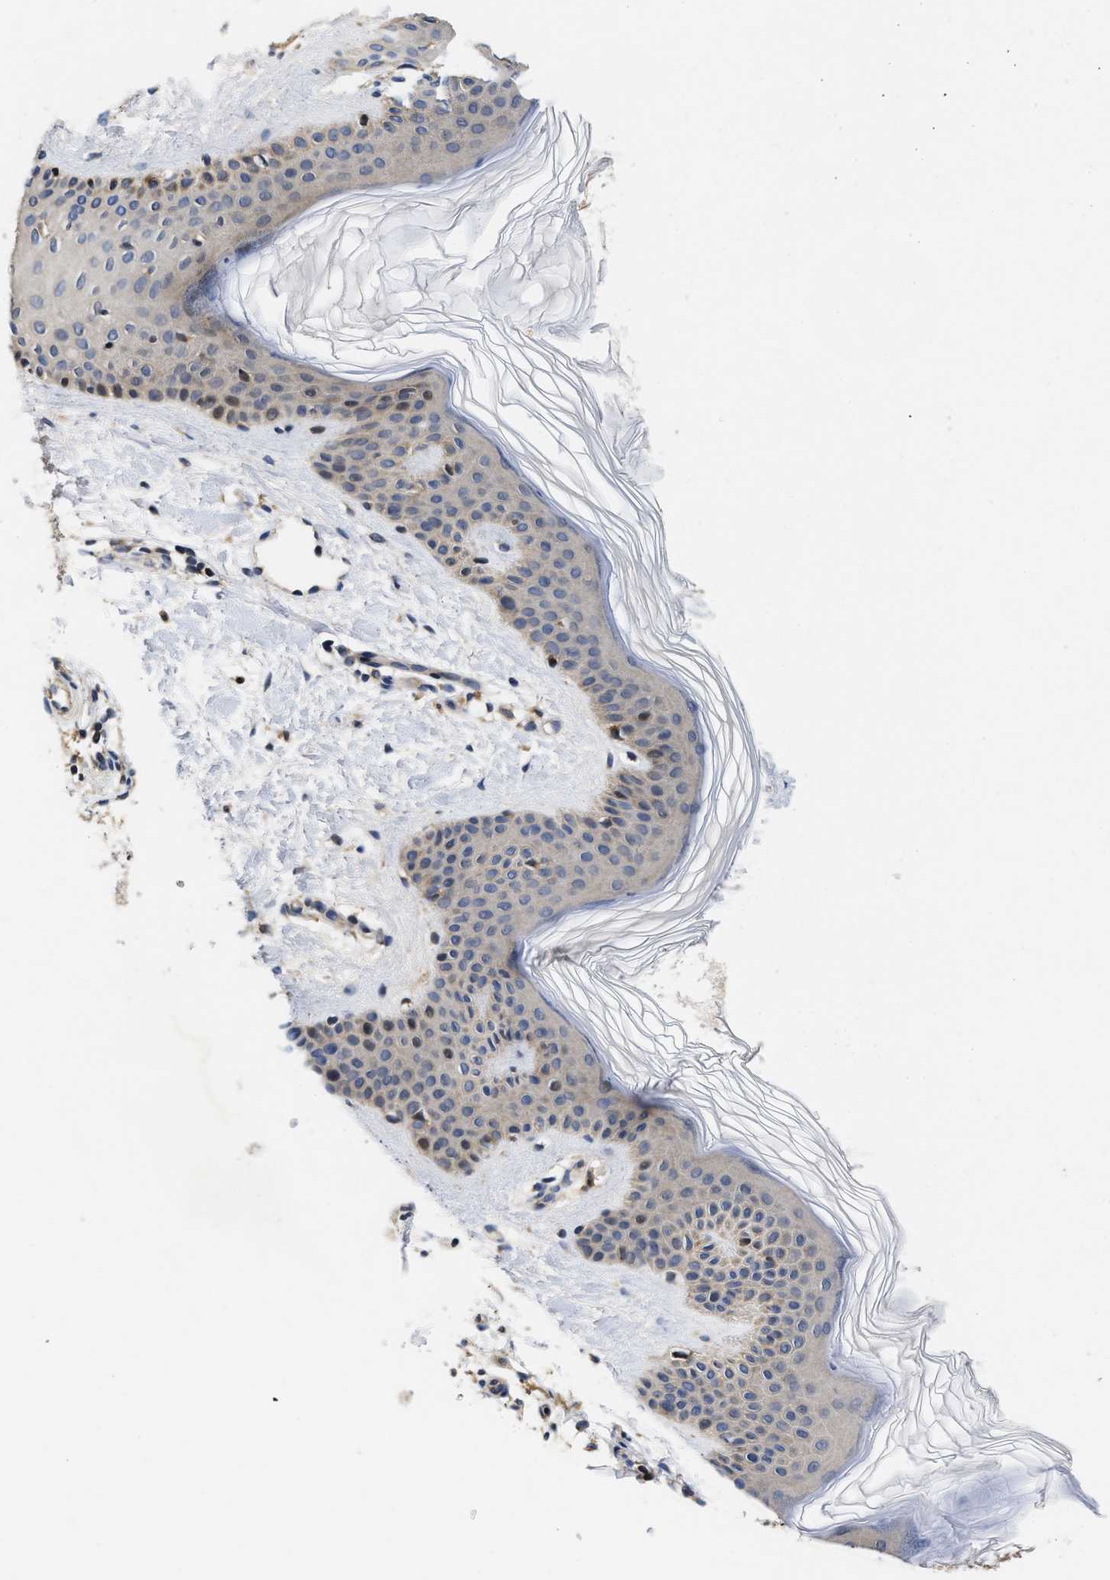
{"staining": {"intensity": "moderate", "quantity": ">75%", "location": "cytoplasmic/membranous"}, "tissue": "skin", "cell_type": "Fibroblasts", "image_type": "normal", "snomed": [{"axis": "morphology", "description": "Normal tissue, NOS"}, {"axis": "morphology", "description": "Malignant melanoma, Metastatic site"}, {"axis": "topography", "description": "Skin"}], "caption": "The photomicrograph reveals immunohistochemical staining of unremarkable skin. There is moderate cytoplasmic/membranous positivity is identified in about >75% of fibroblasts. Using DAB (brown) and hematoxylin (blue) stains, captured at high magnification using brightfield microscopy.", "gene": "SCYL2", "patient": {"sex": "male", "age": 41}}